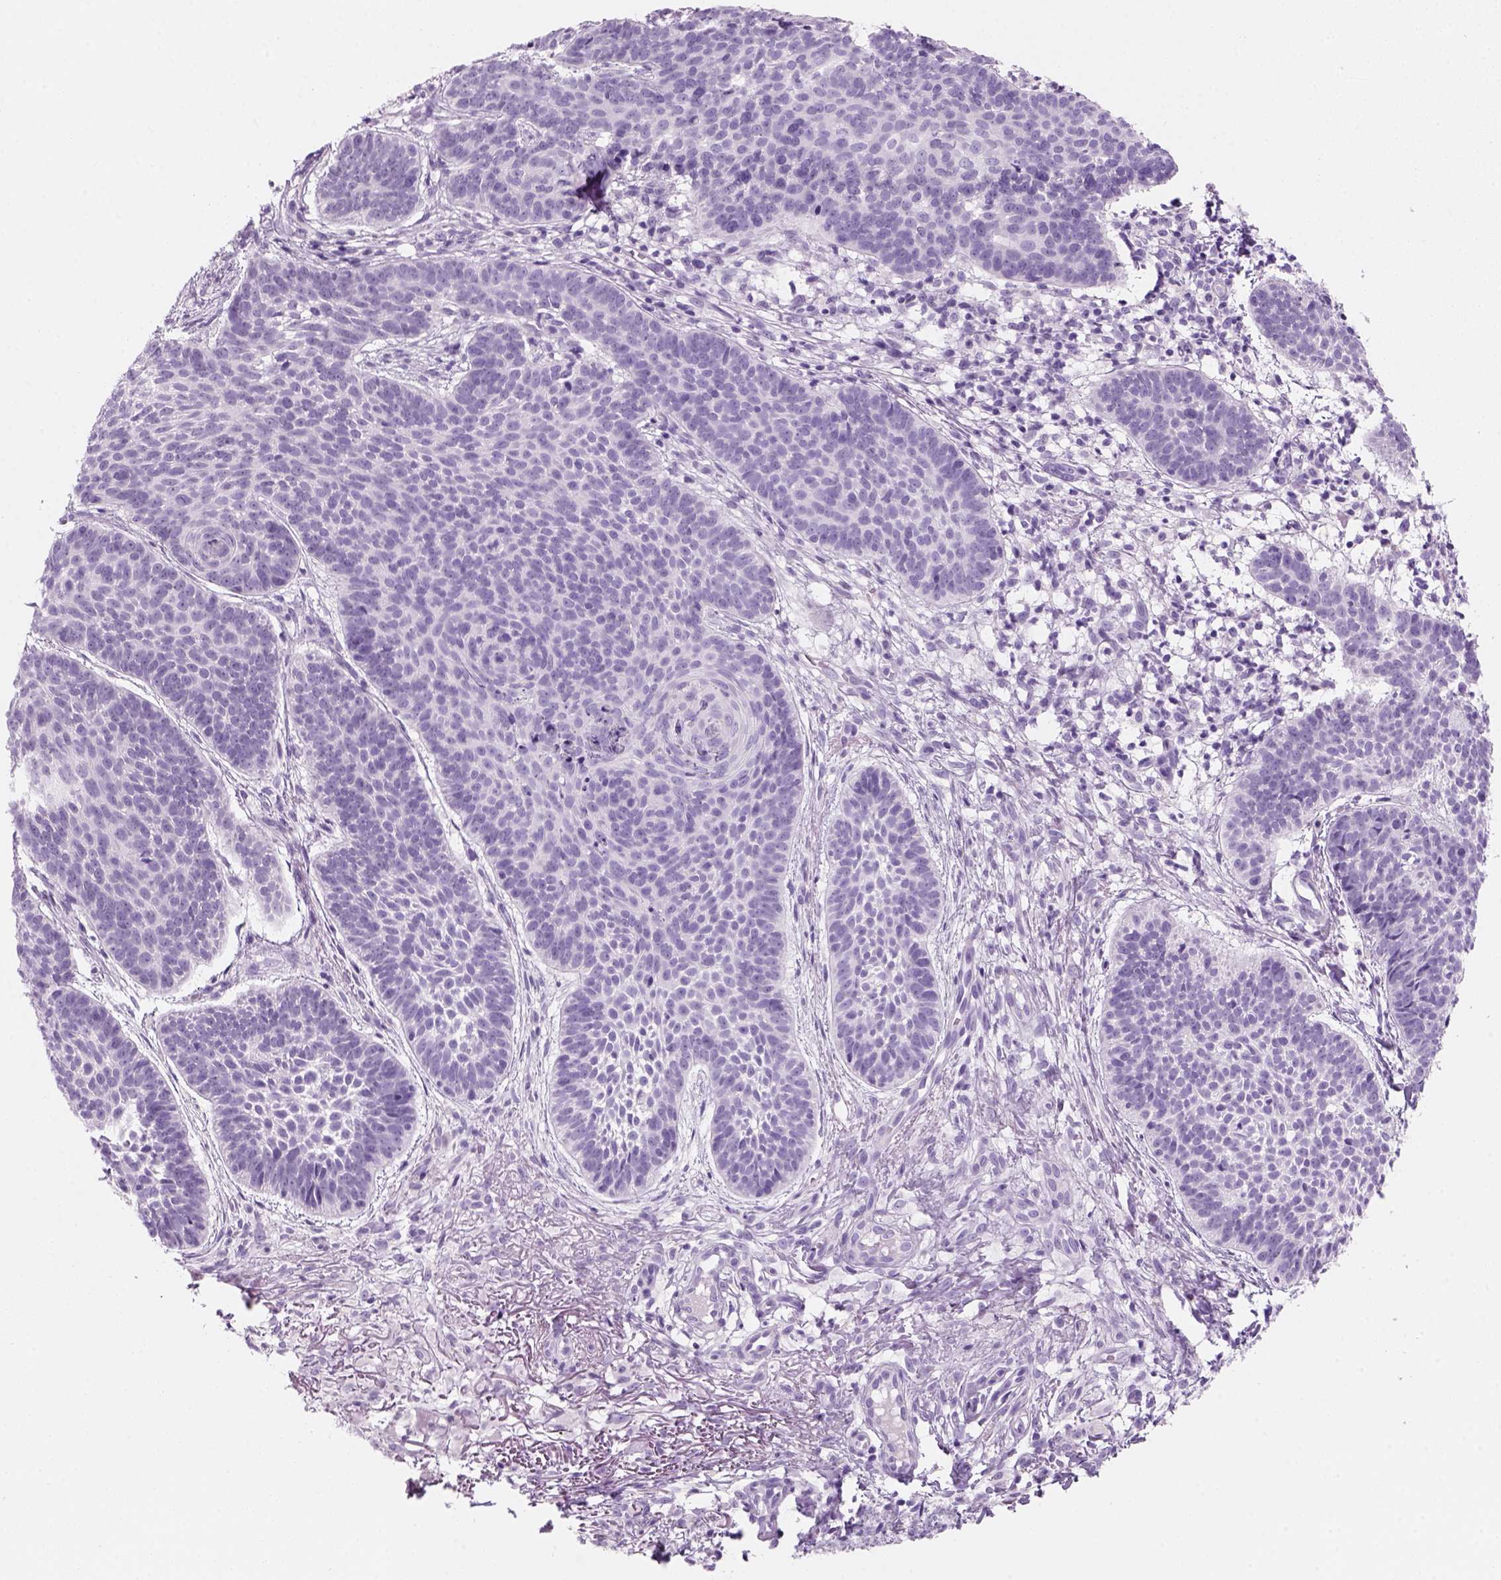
{"staining": {"intensity": "negative", "quantity": "none", "location": "none"}, "tissue": "skin cancer", "cell_type": "Tumor cells", "image_type": "cancer", "snomed": [{"axis": "morphology", "description": "Basal cell carcinoma"}, {"axis": "topography", "description": "Skin"}], "caption": "There is no significant staining in tumor cells of skin cancer.", "gene": "KRTAP11-1", "patient": {"sex": "male", "age": 72}}